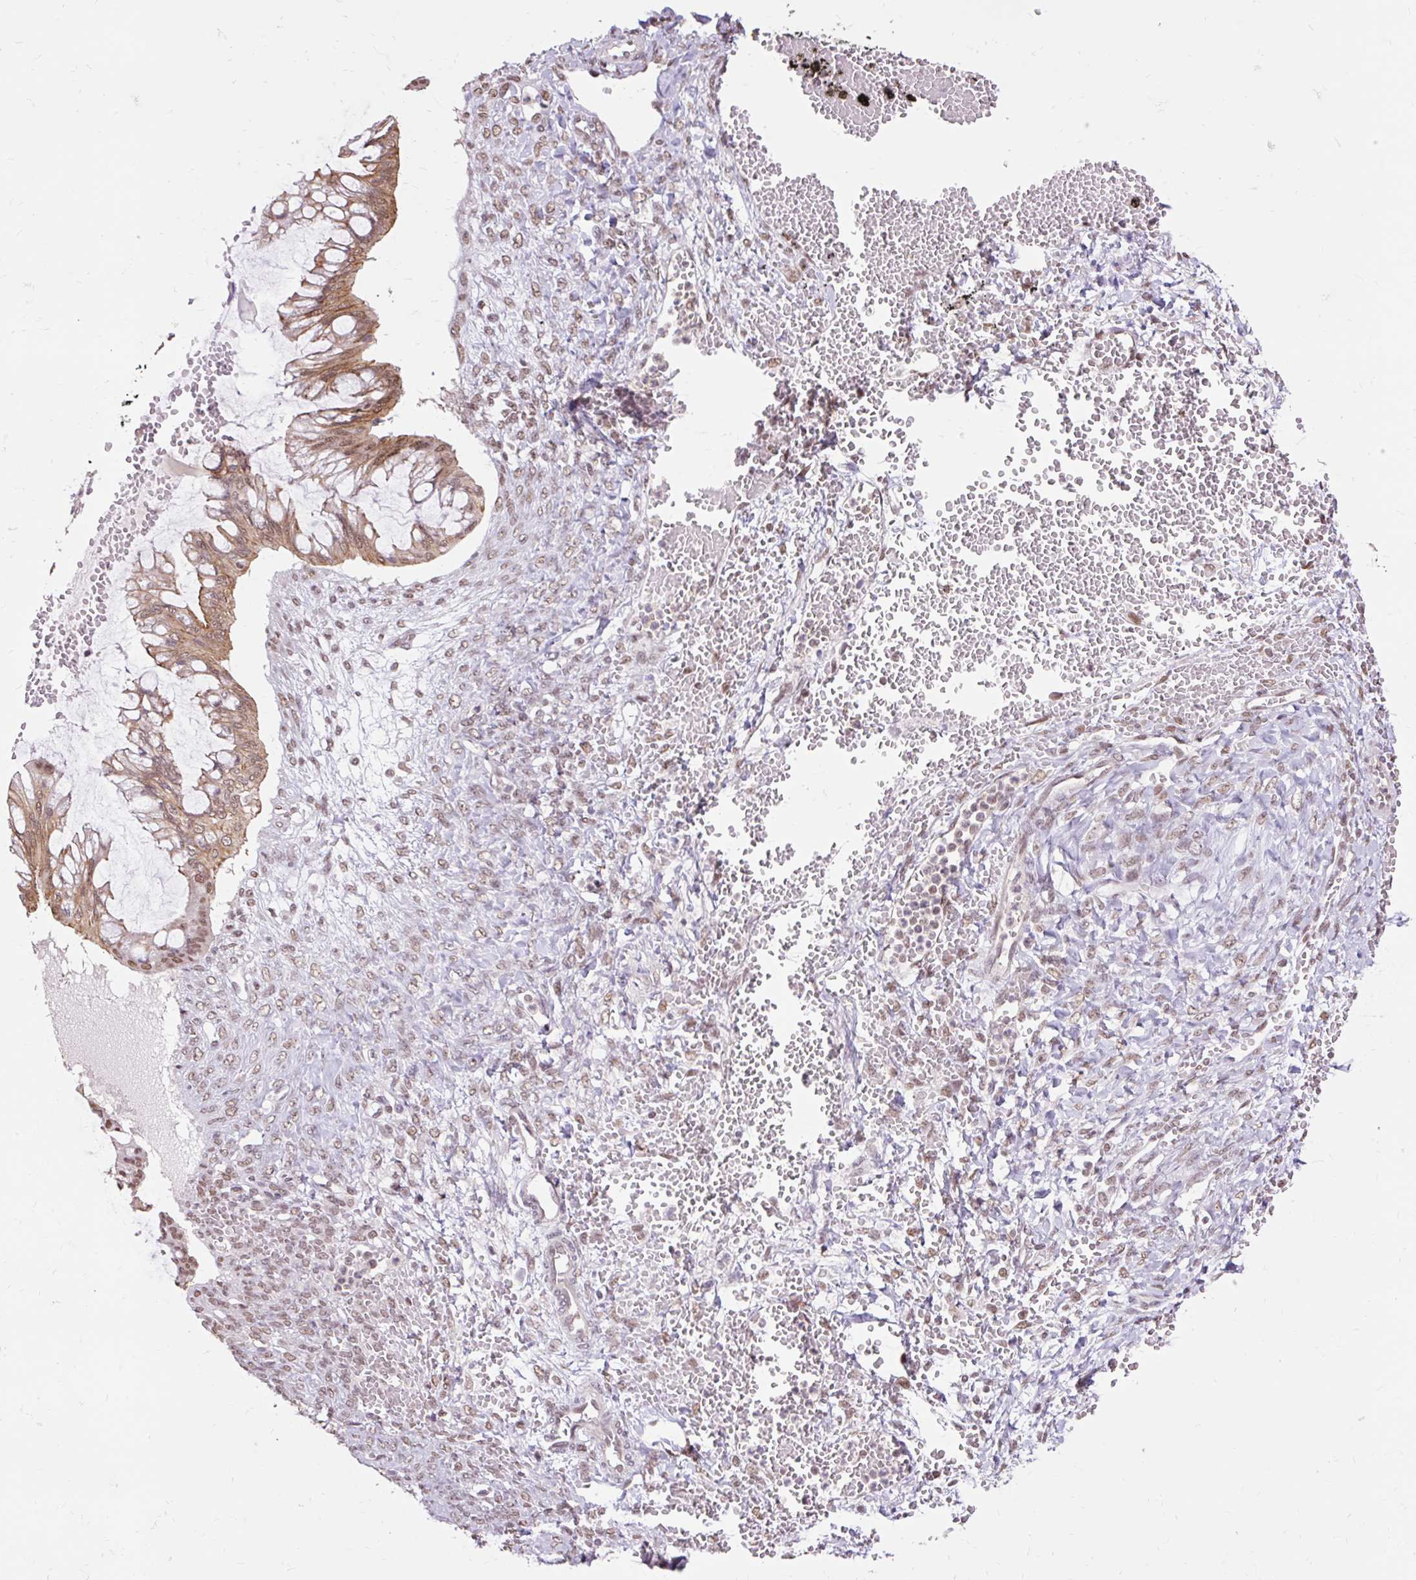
{"staining": {"intensity": "moderate", "quantity": ">75%", "location": "cytoplasmic/membranous,nuclear"}, "tissue": "ovarian cancer", "cell_type": "Tumor cells", "image_type": "cancer", "snomed": [{"axis": "morphology", "description": "Cystadenocarcinoma, mucinous, NOS"}, {"axis": "topography", "description": "Ovary"}], "caption": "A medium amount of moderate cytoplasmic/membranous and nuclear expression is appreciated in approximately >75% of tumor cells in ovarian cancer (mucinous cystadenocarcinoma) tissue. (DAB (3,3'-diaminobenzidine) IHC, brown staining for protein, blue staining for nuclei).", "gene": "NPIPB12", "patient": {"sex": "female", "age": 73}}